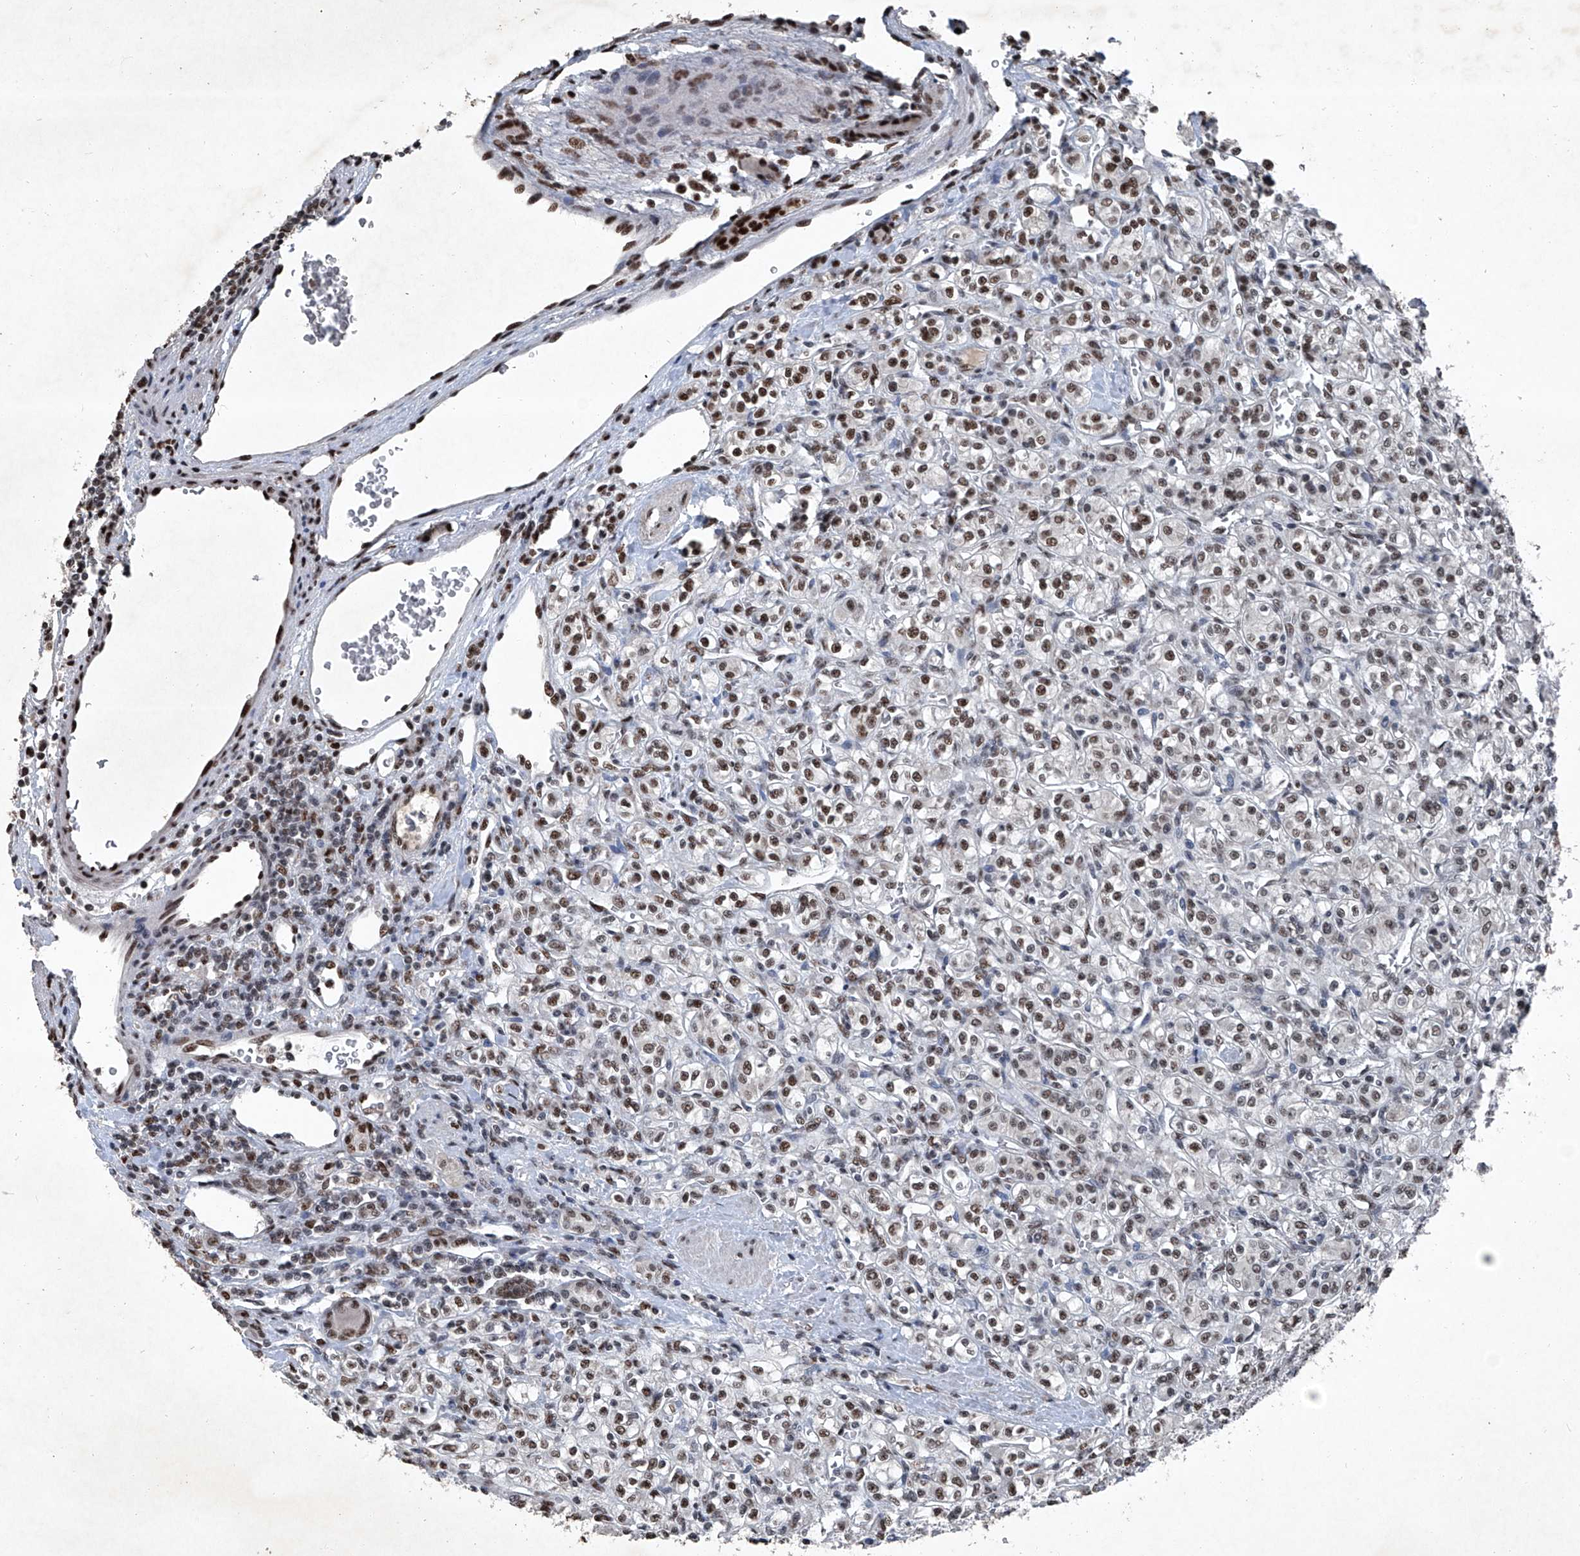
{"staining": {"intensity": "moderate", "quantity": ">75%", "location": "nuclear"}, "tissue": "renal cancer", "cell_type": "Tumor cells", "image_type": "cancer", "snomed": [{"axis": "morphology", "description": "Adenocarcinoma, NOS"}, {"axis": "topography", "description": "Kidney"}], "caption": "High-power microscopy captured an IHC image of adenocarcinoma (renal), revealing moderate nuclear positivity in approximately >75% of tumor cells.", "gene": "DDX39B", "patient": {"sex": "male", "age": 77}}